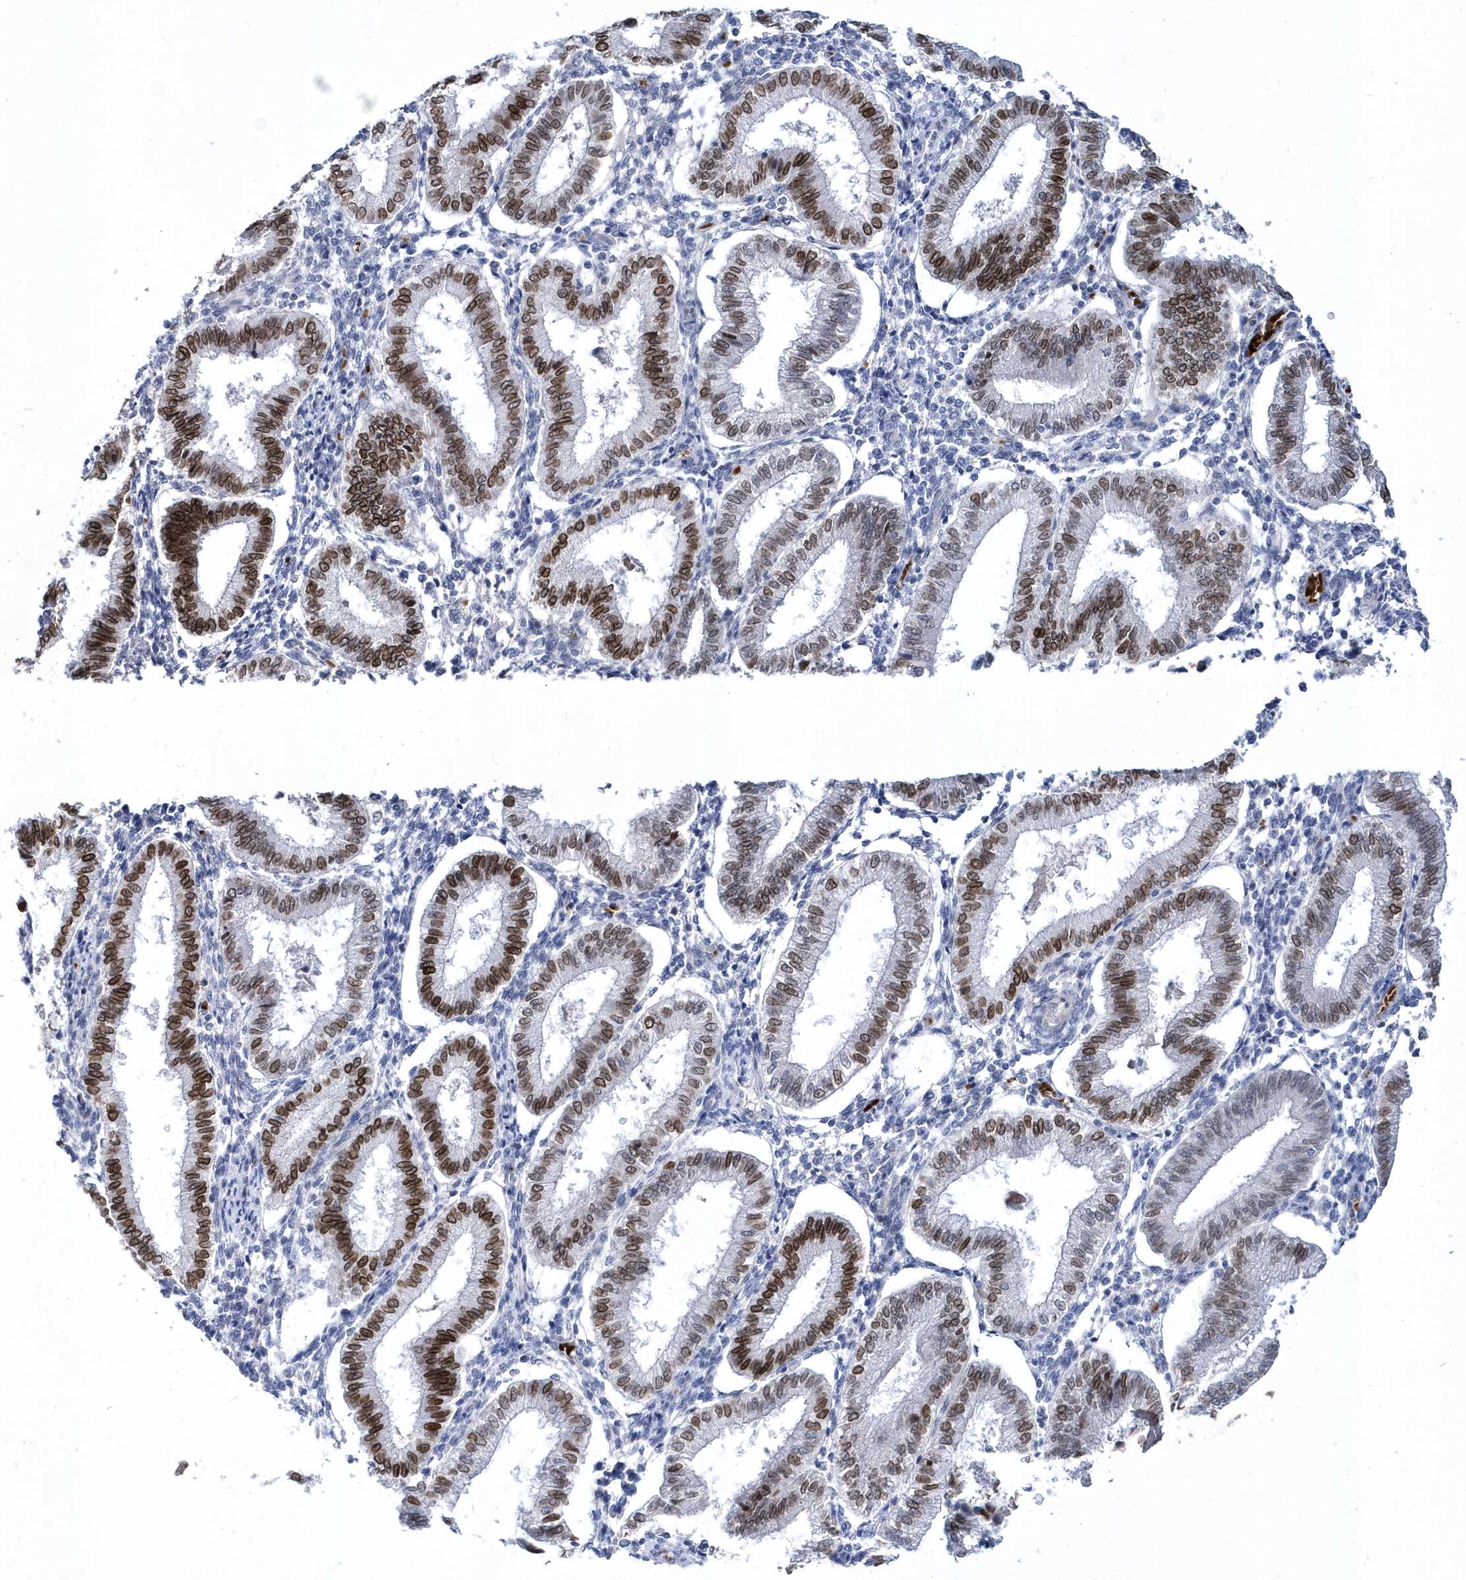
{"staining": {"intensity": "negative", "quantity": "none", "location": "none"}, "tissue": "endometrium", "cell_type": "Cells in endometrial stroma", "image_type": "normal", "snomed": [{"axis": "morphology", "description": "Normal tissue, NOS"}, {"axis": "topography", "description": "Endometrium"}], "caption": "DAB (3,3'-diaminobenzidine) immunohistochemical staining of normal endometrium demonstrates no significant staining in cells in endometrial stroma.", "gene": "ZNF875", "patient": {"sex": "female", "age": 39}}